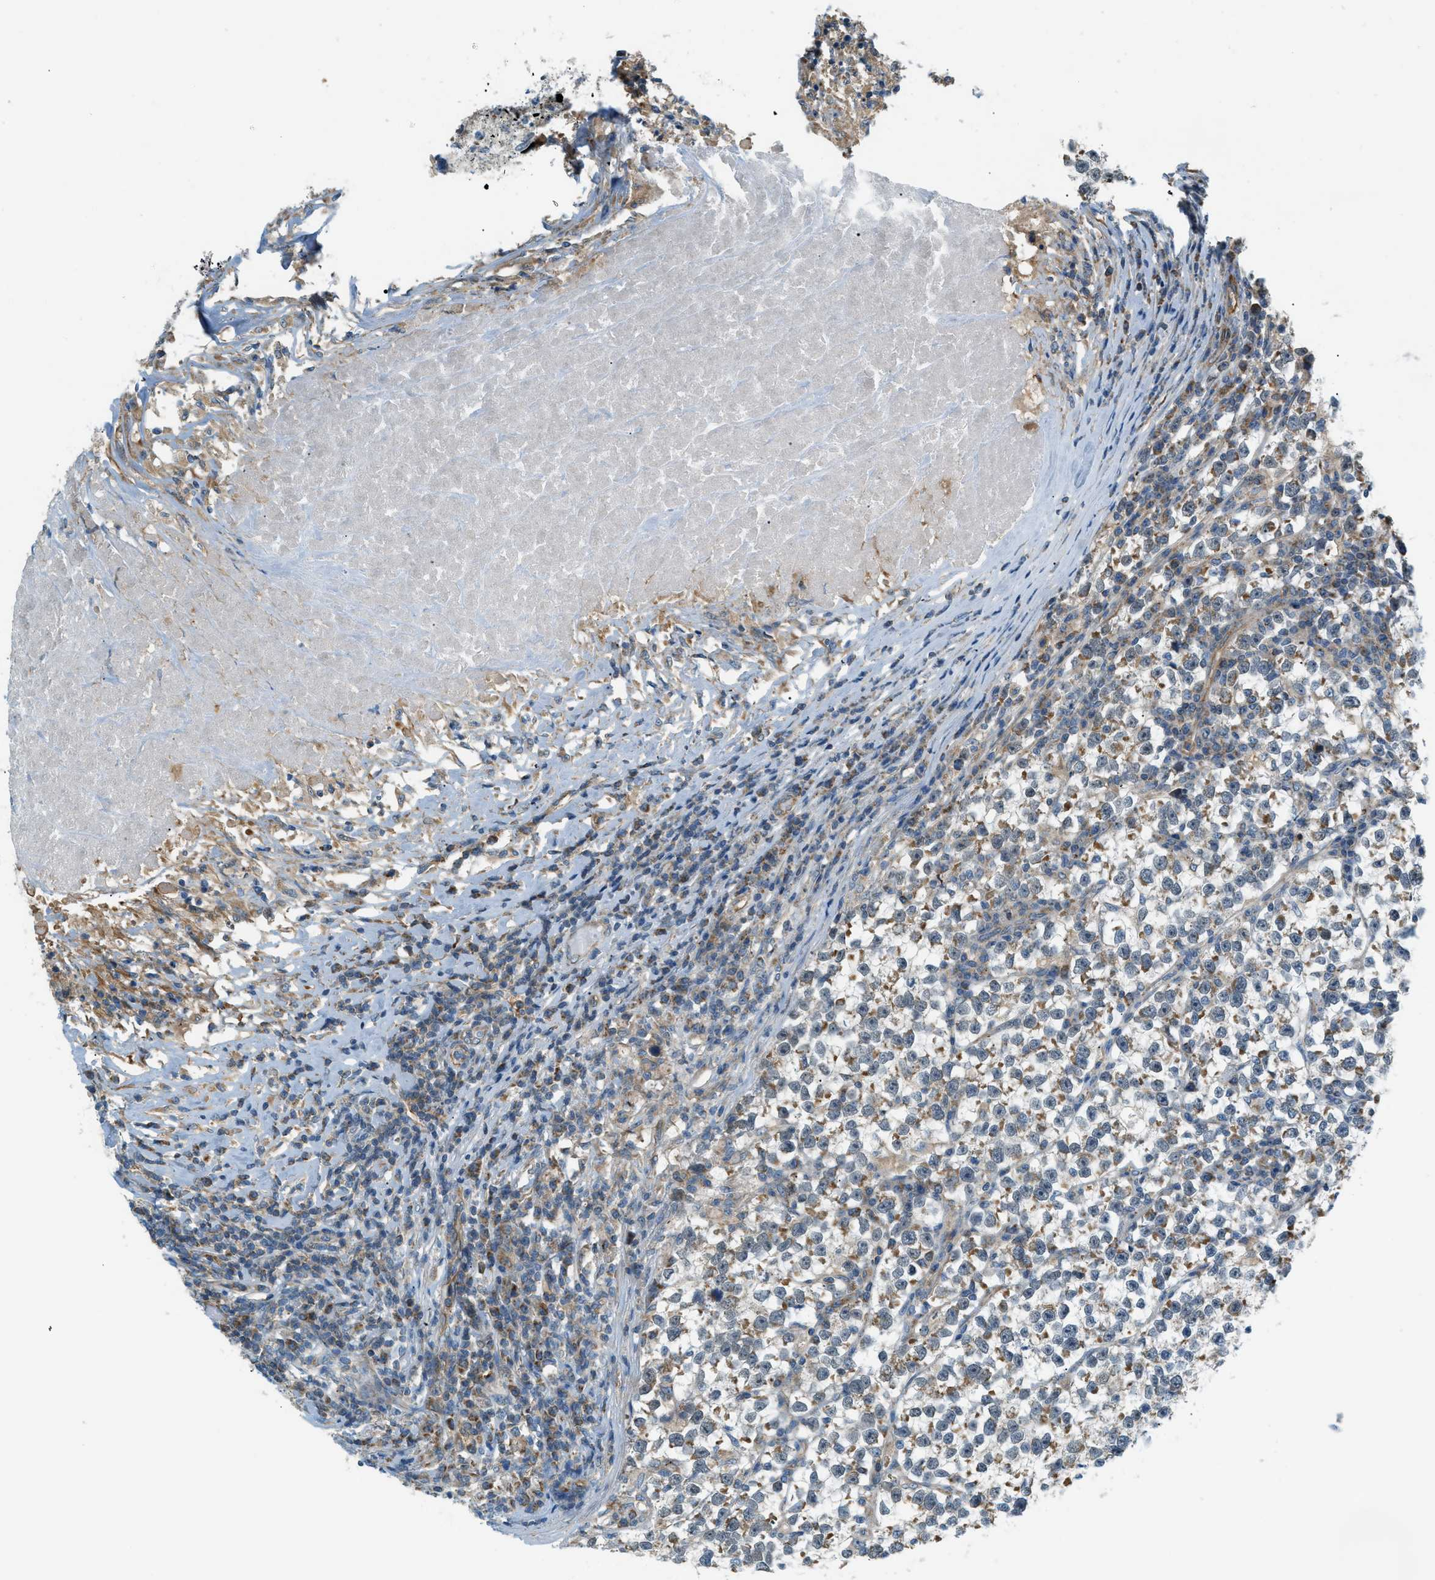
{"staining": {"intensity": "negative", "quantity": "none", "location": "none"}, "tissue": "testis cancer", "cell_type": "Tumor cells", "image_type": "cancer", "snomed": [{"axis": "morphology", "description": "Normal tissue, NOS"}, {"axis": "morphology", "description": "Seminoma, NOS"}, {"axis": "topography", "description": "Testis"}], "caption": "High magnification brightfield microscopy of testis cancer (seminoma) stained with DAB (3,3'-diaminobenzidine) (brown) and counterstained with hematoxylin (blue): tumor cells show no significant staining.", "gene": "PIGG", "patient": {"sex": "male", "age": 43}}